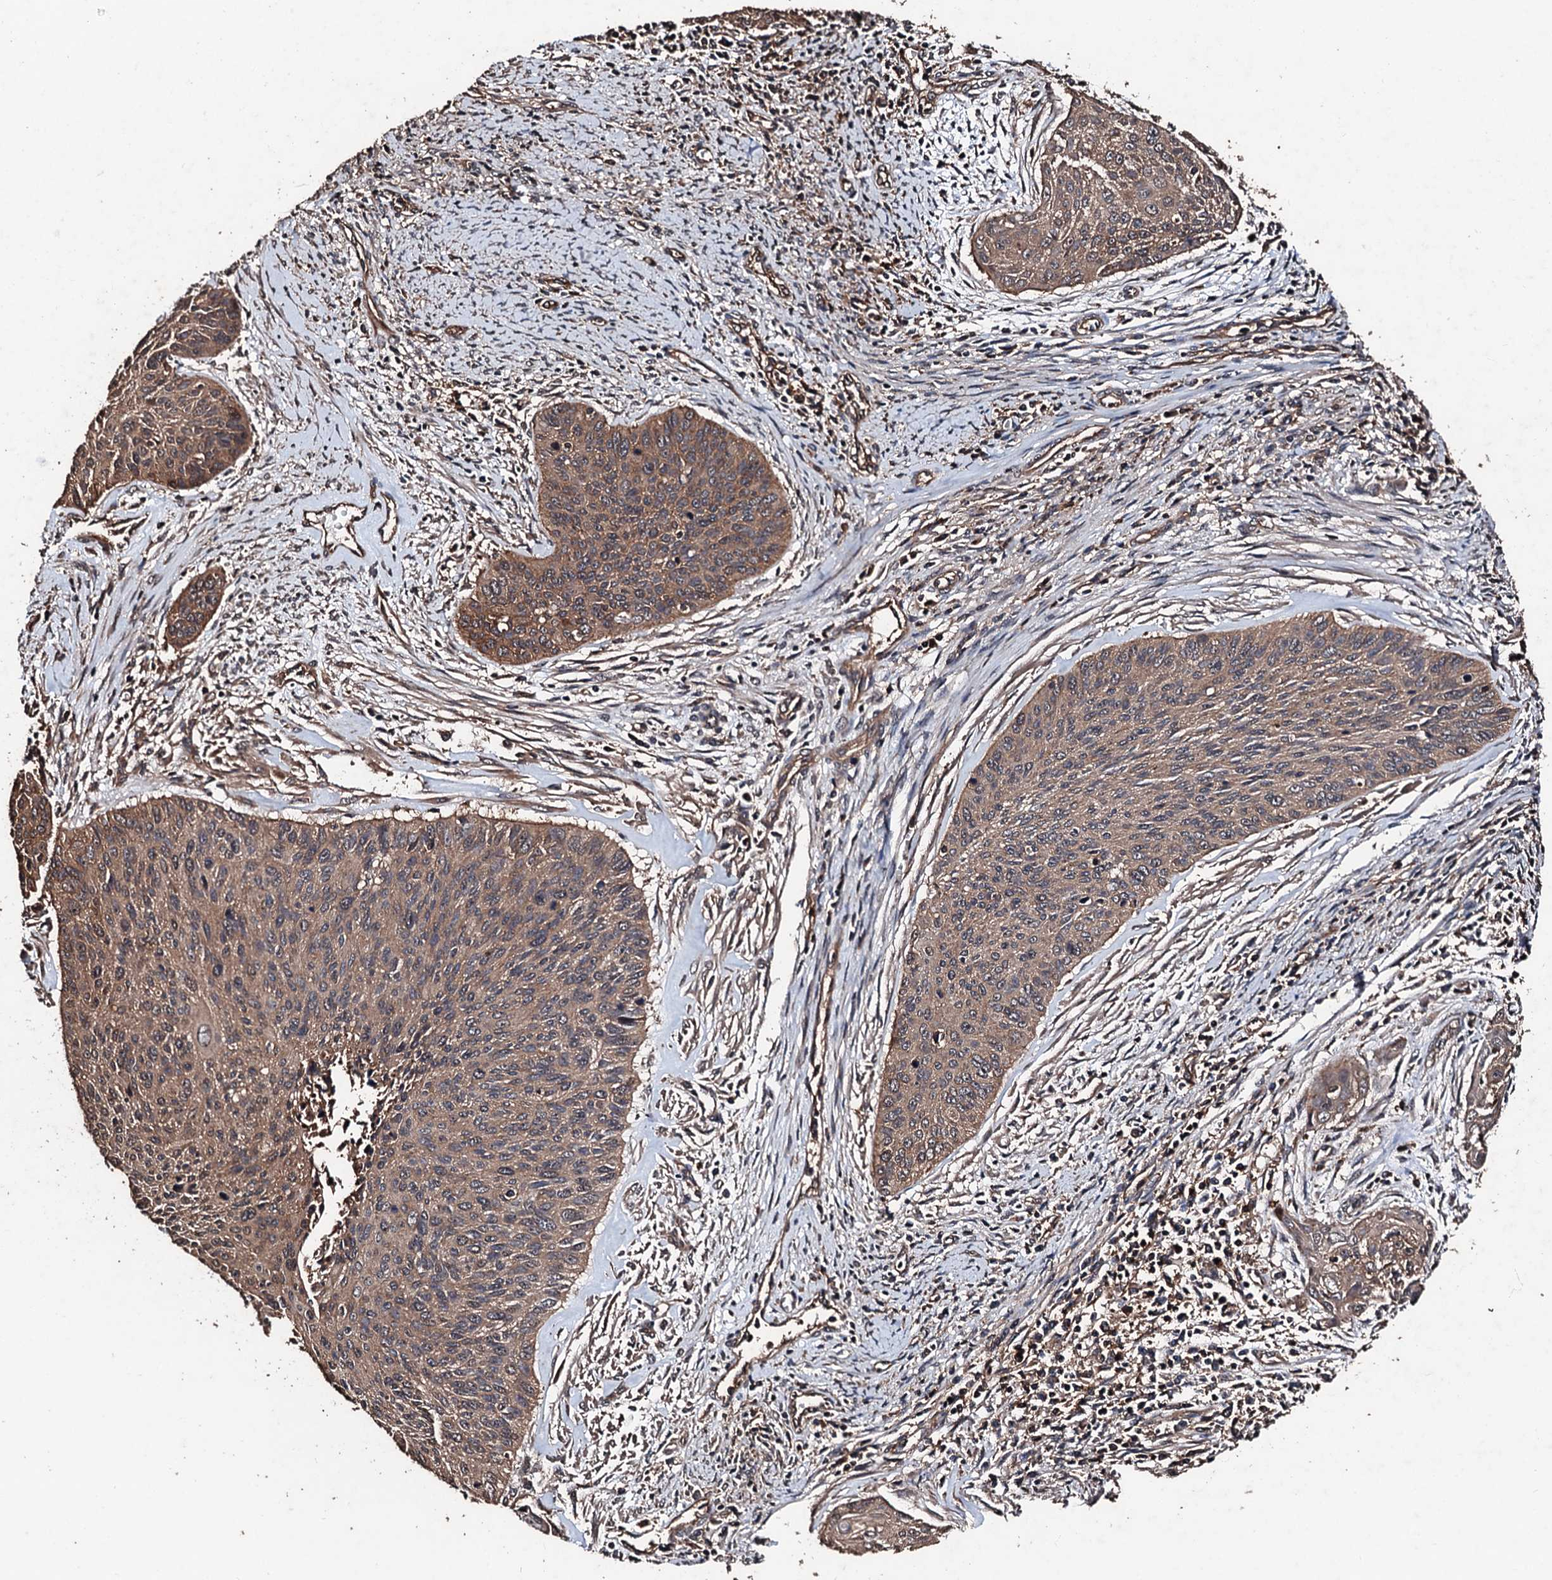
{"staining": {"intensity": "moderate", "quantity": ">75%", "location": "cytoplasmic/membranous"}, "tissue": "cervical cancer", "cell_type": "Tumor cells", "image_type": "cancer", "snomed": [{"axis": "morphology", "description": "Squamous cell carcinoma, NOS"}, {"axis": "topography", "description": "Cervix"}], "caption": "Brown immunohistochemical staining in cervical squamous cell carcinoma reveals moderate cytoplasmic/membranous positivity in about >75% of tumor cells. (brown staining indicates protein expression, while blue staining denotes nuclei).", "gene": "KIF18A", "patient": {"sex": "female", "age": 55}}